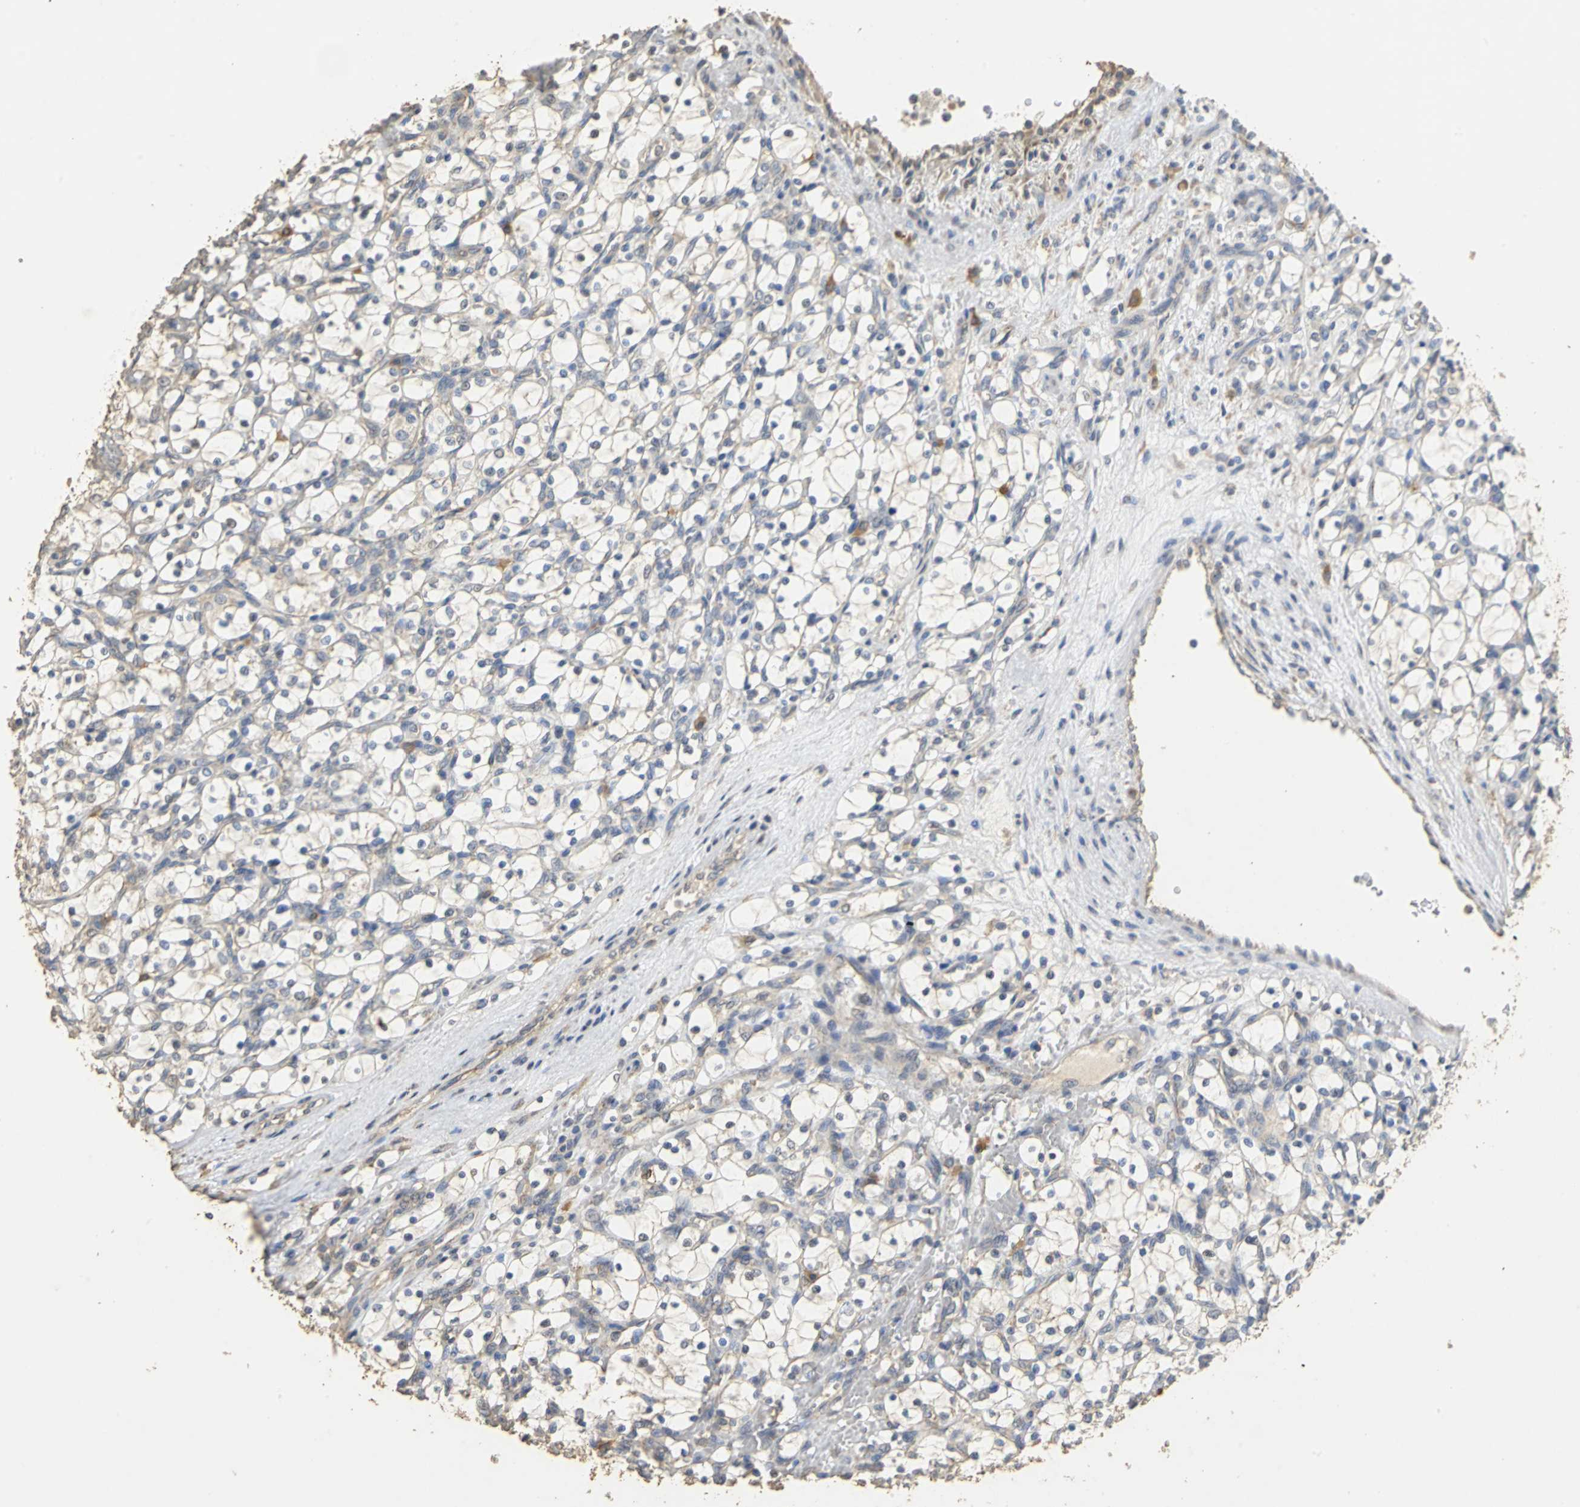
{"staining": {"intensity": "weak", "quantity": "25%-75%", "location": "cytoplasmic/membranous"}, "tissue": "renal cancer", "cell_type": "Tumor cells", "image_type": "cancer", "snomed": [{"axis": "morphology", "description": "Adenocarcinoma, NOS"}, {"axis": "topography", "description": "Kidney"}], "caption": "Weak cytoplasmic/membranous positivity for a protein is appreciated in approximately 25%-75% of tumor cells of adenocarcinoma (renal) using immunohistochemistry.", "gene": "ACSL4", "patient": {"sex": "female", "age": 69}}